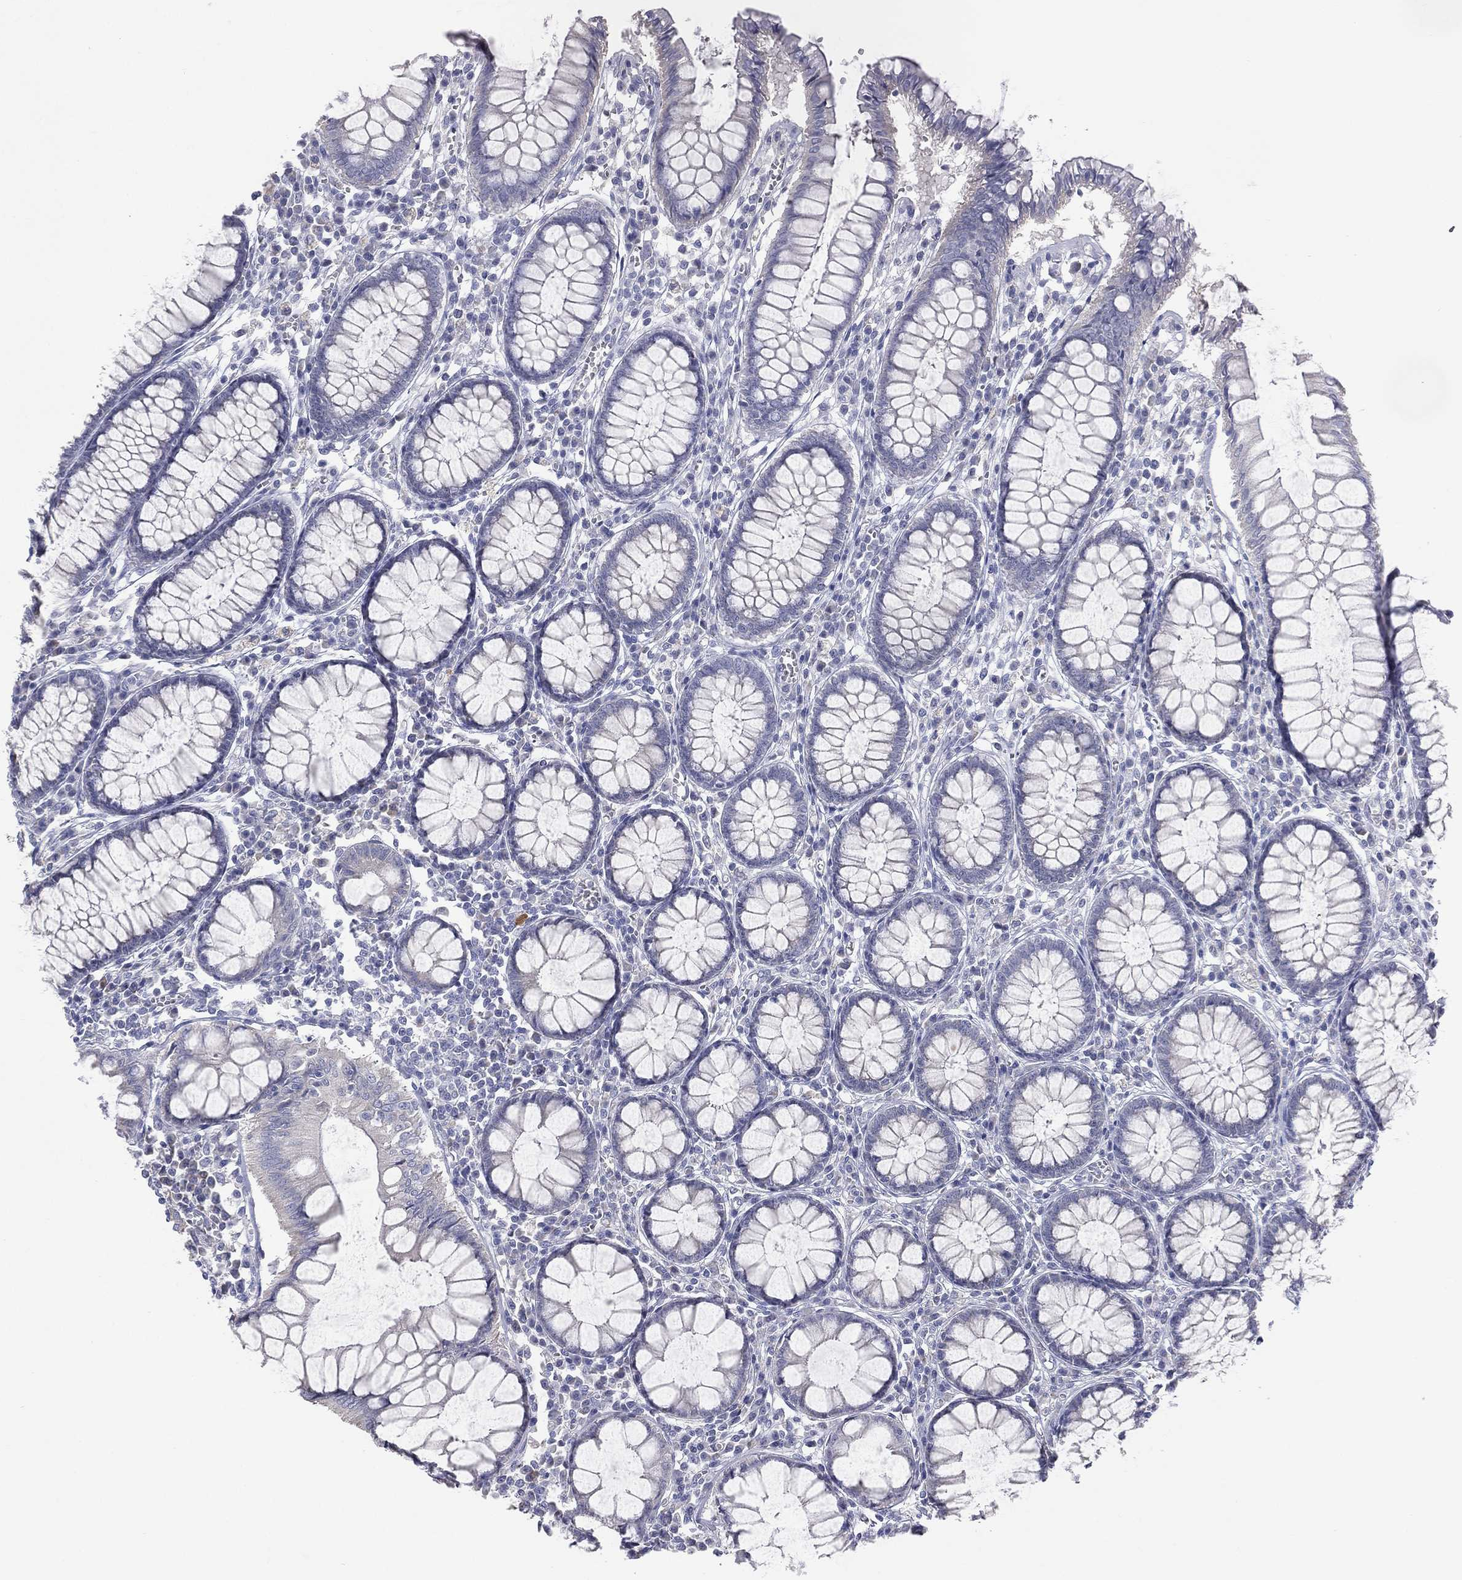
{"staining": {"intensity": "negative", "quantity": "none", "location": "none"}, "tissue": "colon", "cell_type": "Endothelial cells", "image_type": "normal", "snomed": [{"axis": "morphology", "description": "Normal tissue, NOS"}, {"axis": "topography", "description": "Colon"}], "caption": "IHC histopathology image of unremarkable human colon stained for a protein (brown), which demonstrates no expression in endothelial cells.", "gene": "STK31", "patient": {"sex": "male", "age": 65}}